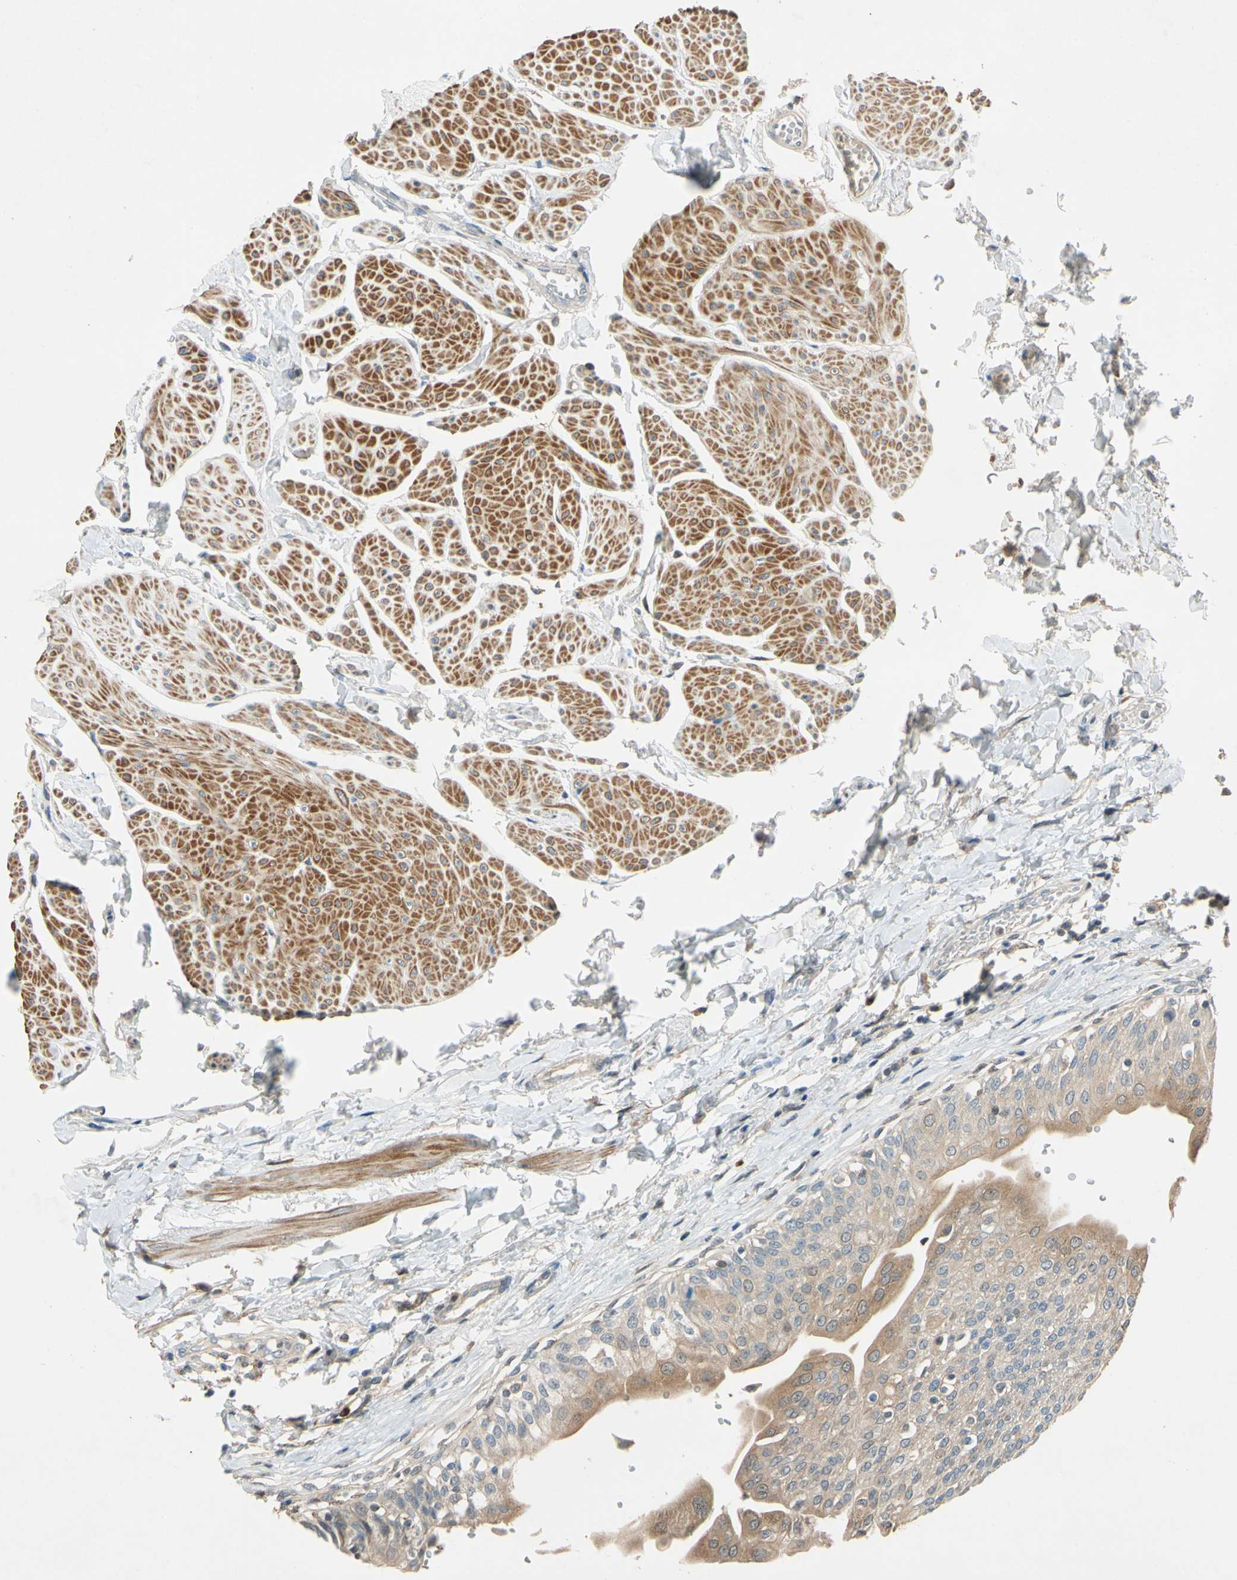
{"staining": {"intensity": "moderate", "quantity": ">75%", "location": "cytoplasmic/membranous"}, "tissue": "urinary bladder", "cell_type": "Urothelial cells", "image_type": "normal", "snomed": [{"axis": "morphology", "description": "Normal tissue, NOS"}, {"axis": "topography", "description": "Urinary bladder"}], "caption": "Immunohistochemistry (IHC) micrograph of benign urinary bladder: urinary bladder stained using IHC displays medium levels of moderate protein expression localized specifically in the cytoplasmic/membranous of urothelial cells, appearing as a cytoplasmic/membranous brown color.", "gene": "WIPI1", "patient": {"sex": "female", "age": 80}}